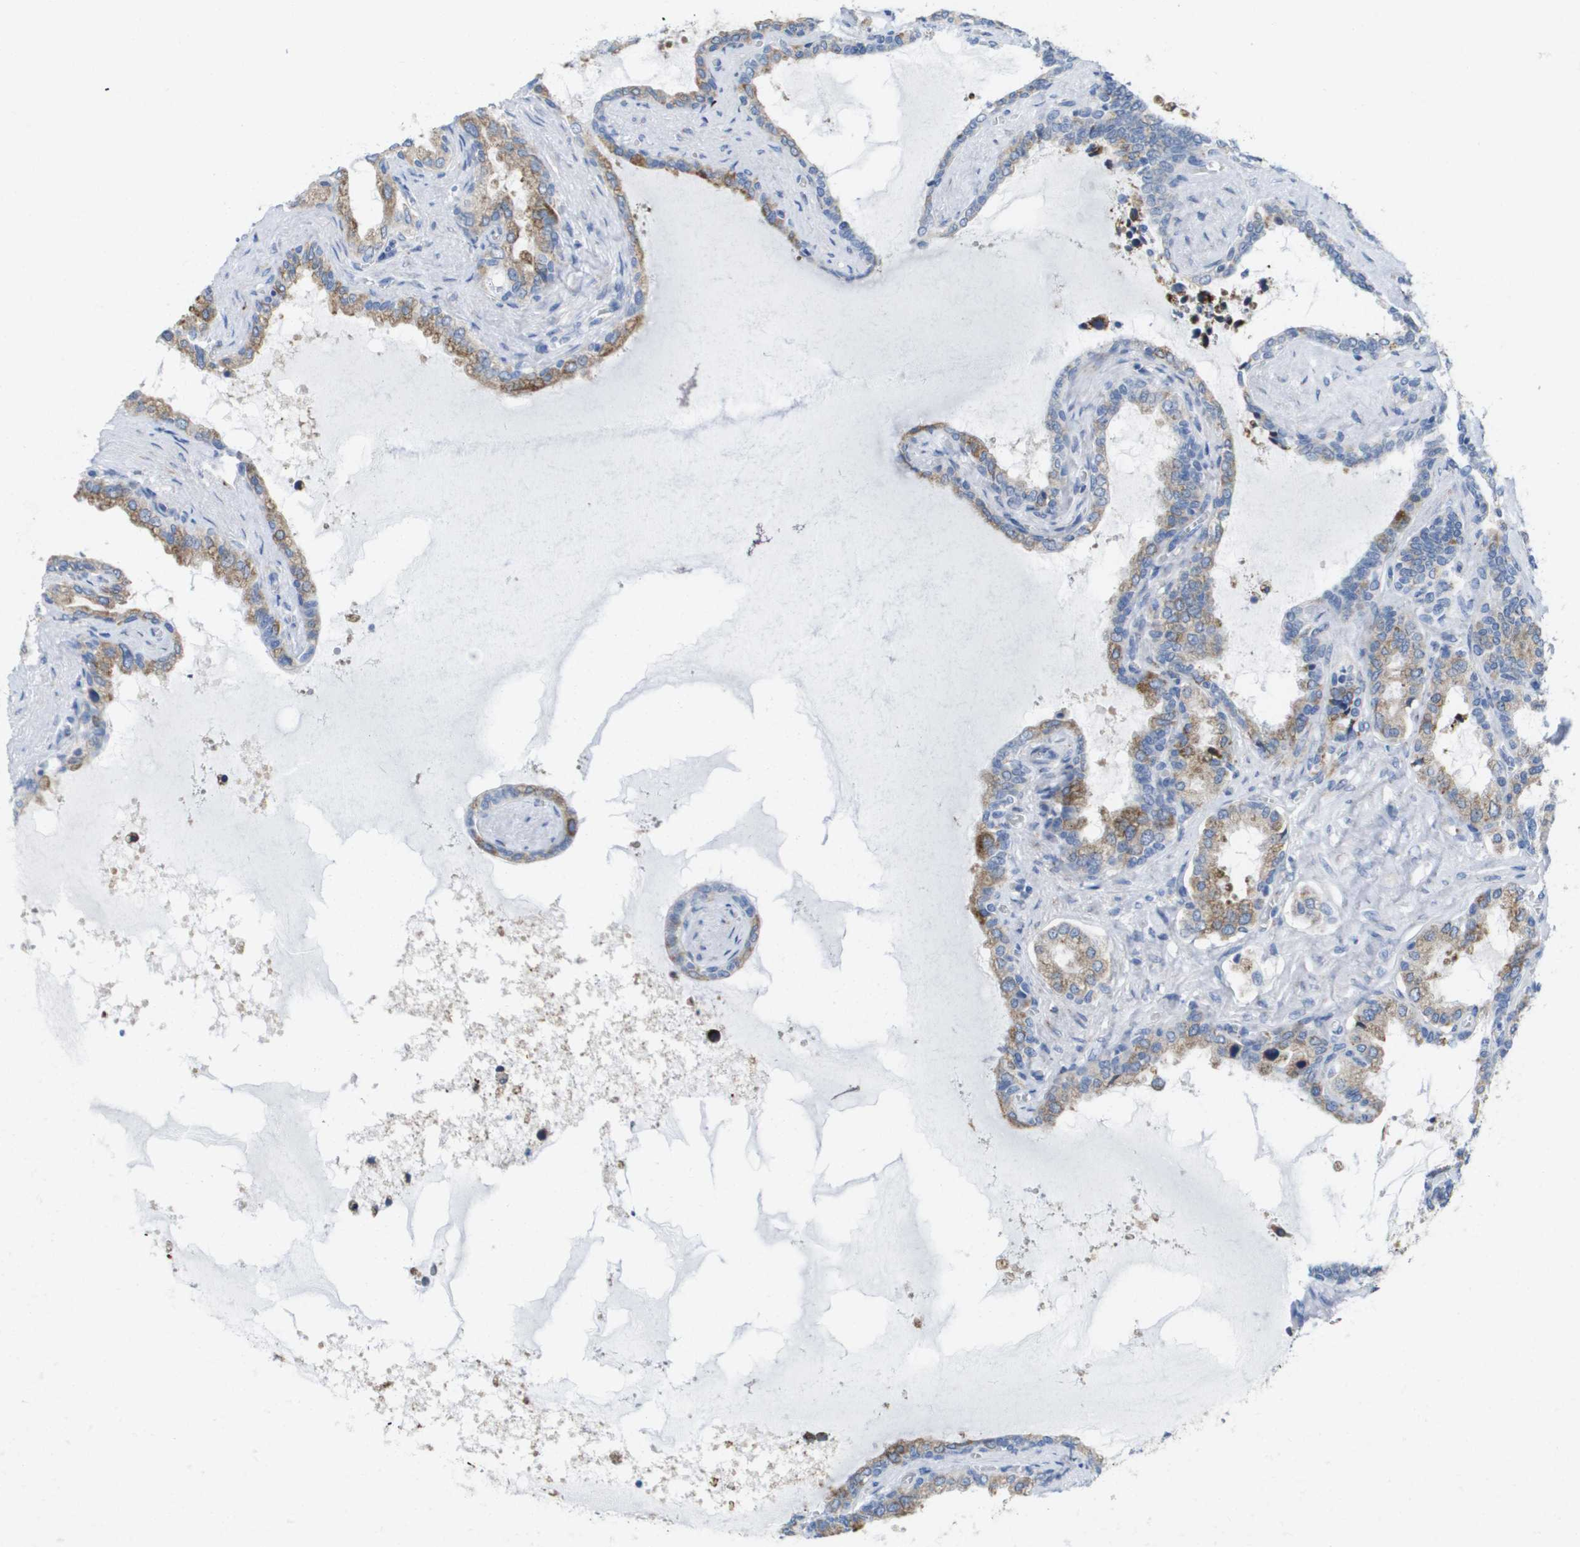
{"staining": {"intensity": "moderate", "quantity": "25%-75%", "location": "cytoplasmic/membranous"}, "tissue": "seminal vesicle", "cell_type": "Glandular cells", "image_type": "normal", "snomed": [{"axis": "morphology", "description": "Normal tissue, NOS"}, {"axis": "topography", "description": "Seminal veicle"}], "caption": "IHC (DAB (3,3'-diaminobenzidine)) staining of unremarkable human seminal vesicle exhibits moderate cytoplasmic/membranous protein staining in about 25%-75% of glandular cells. (DAB IHC with brightfield microscopy, high magnification).", "gene": "CD3G", "patient": {"sex": "male", "age": 46}}